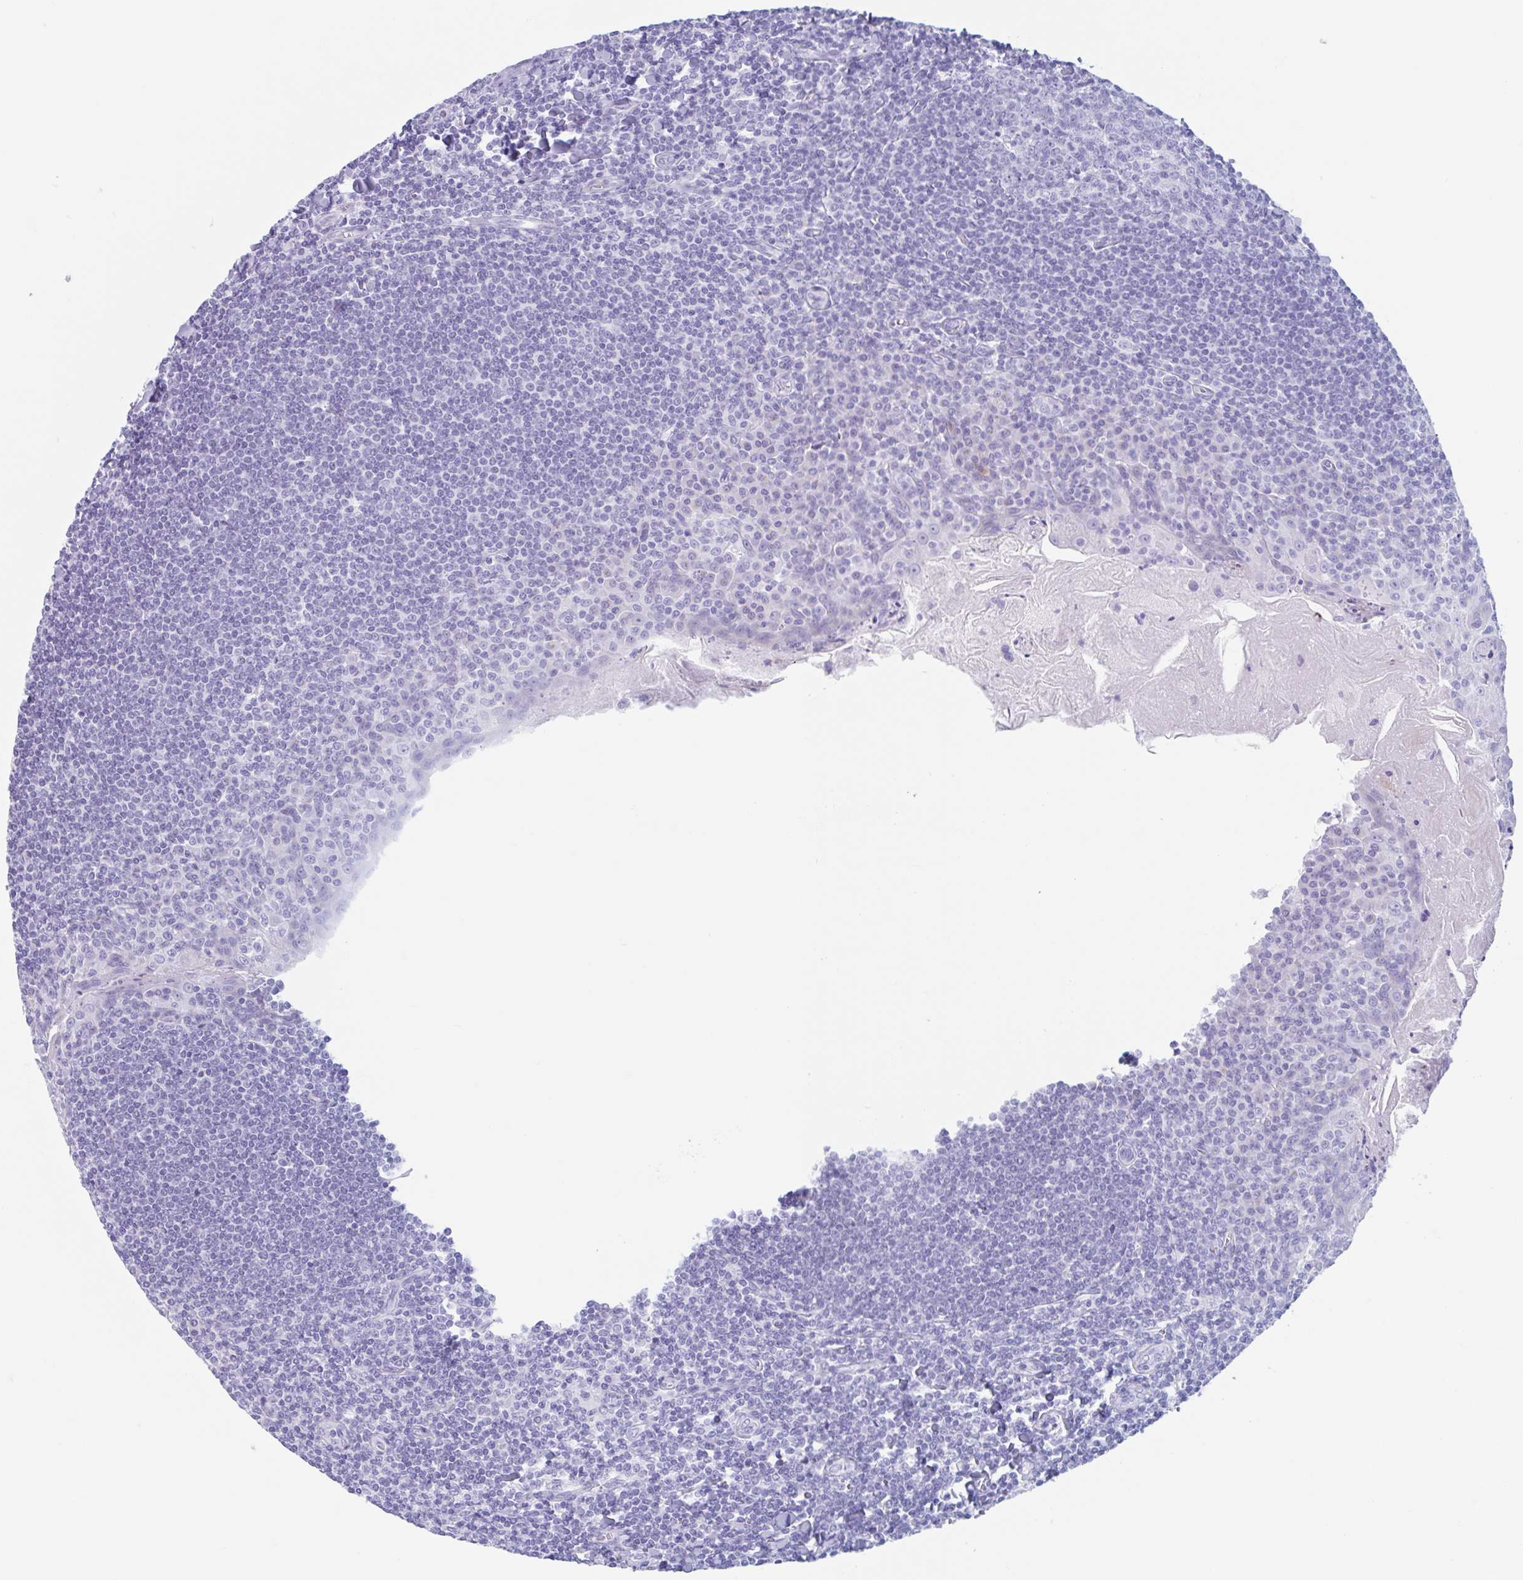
{"staining": {"intensity": "negative", "quantity": "none", "location": "none"}, "tissue": "tonsil", "cell_type": "Germinal center cells", "image_type": "normal", "snomed": [{"axis": "morphology", "description": "Normal tissue, NOS"}, {"axis": "topography", "description": "Tonsil"}], "caption": "Histopathology image shows no significant protein expression in germinal center cells of normal tonsil.", "gene": "CPTP", "patient": {"sex": "male", "age": 27}}